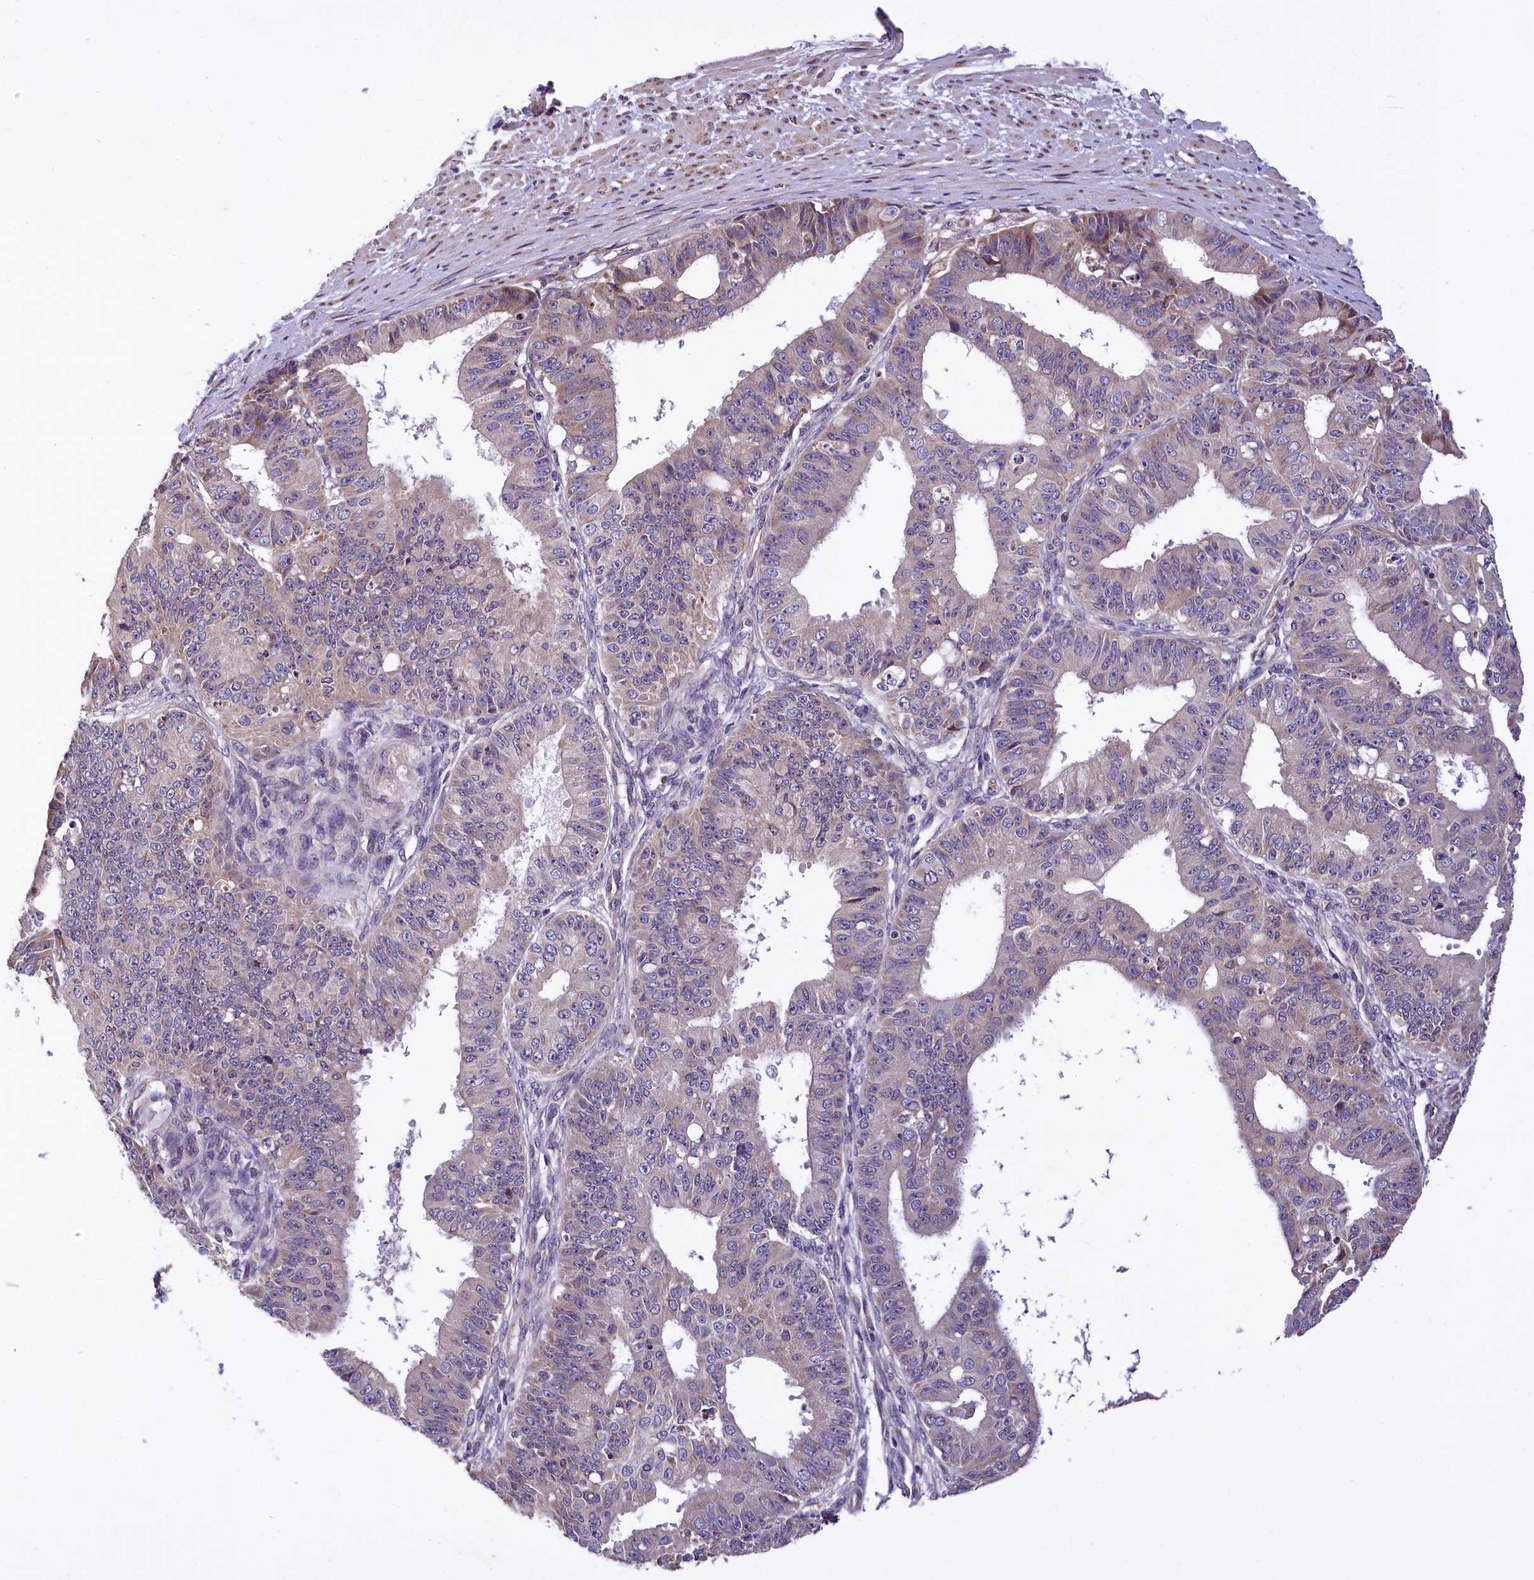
{"staining": {"intensity": "weak", "quantity": "<25%", "location": "cytoplasmic/membranous"}, "tissue": "ovarian cancer", "cell_type": "Tumor cells", "image_type": "cancer", "snomed": [{"axis": "morphology", "description": "Carcinoma, endometroid"}, {"axis": "topography", "description": "Appendix"}, {"axis": "topography", "description": "Ovary"}], "caption": "Histopathology image shows no protein expression in tumor cells of ovarian endometroid carcinoma tissue. Nuclei are stained in blue.", "gene": "SUPV3L1", "patient": {"sex": "female", "age": 42}}